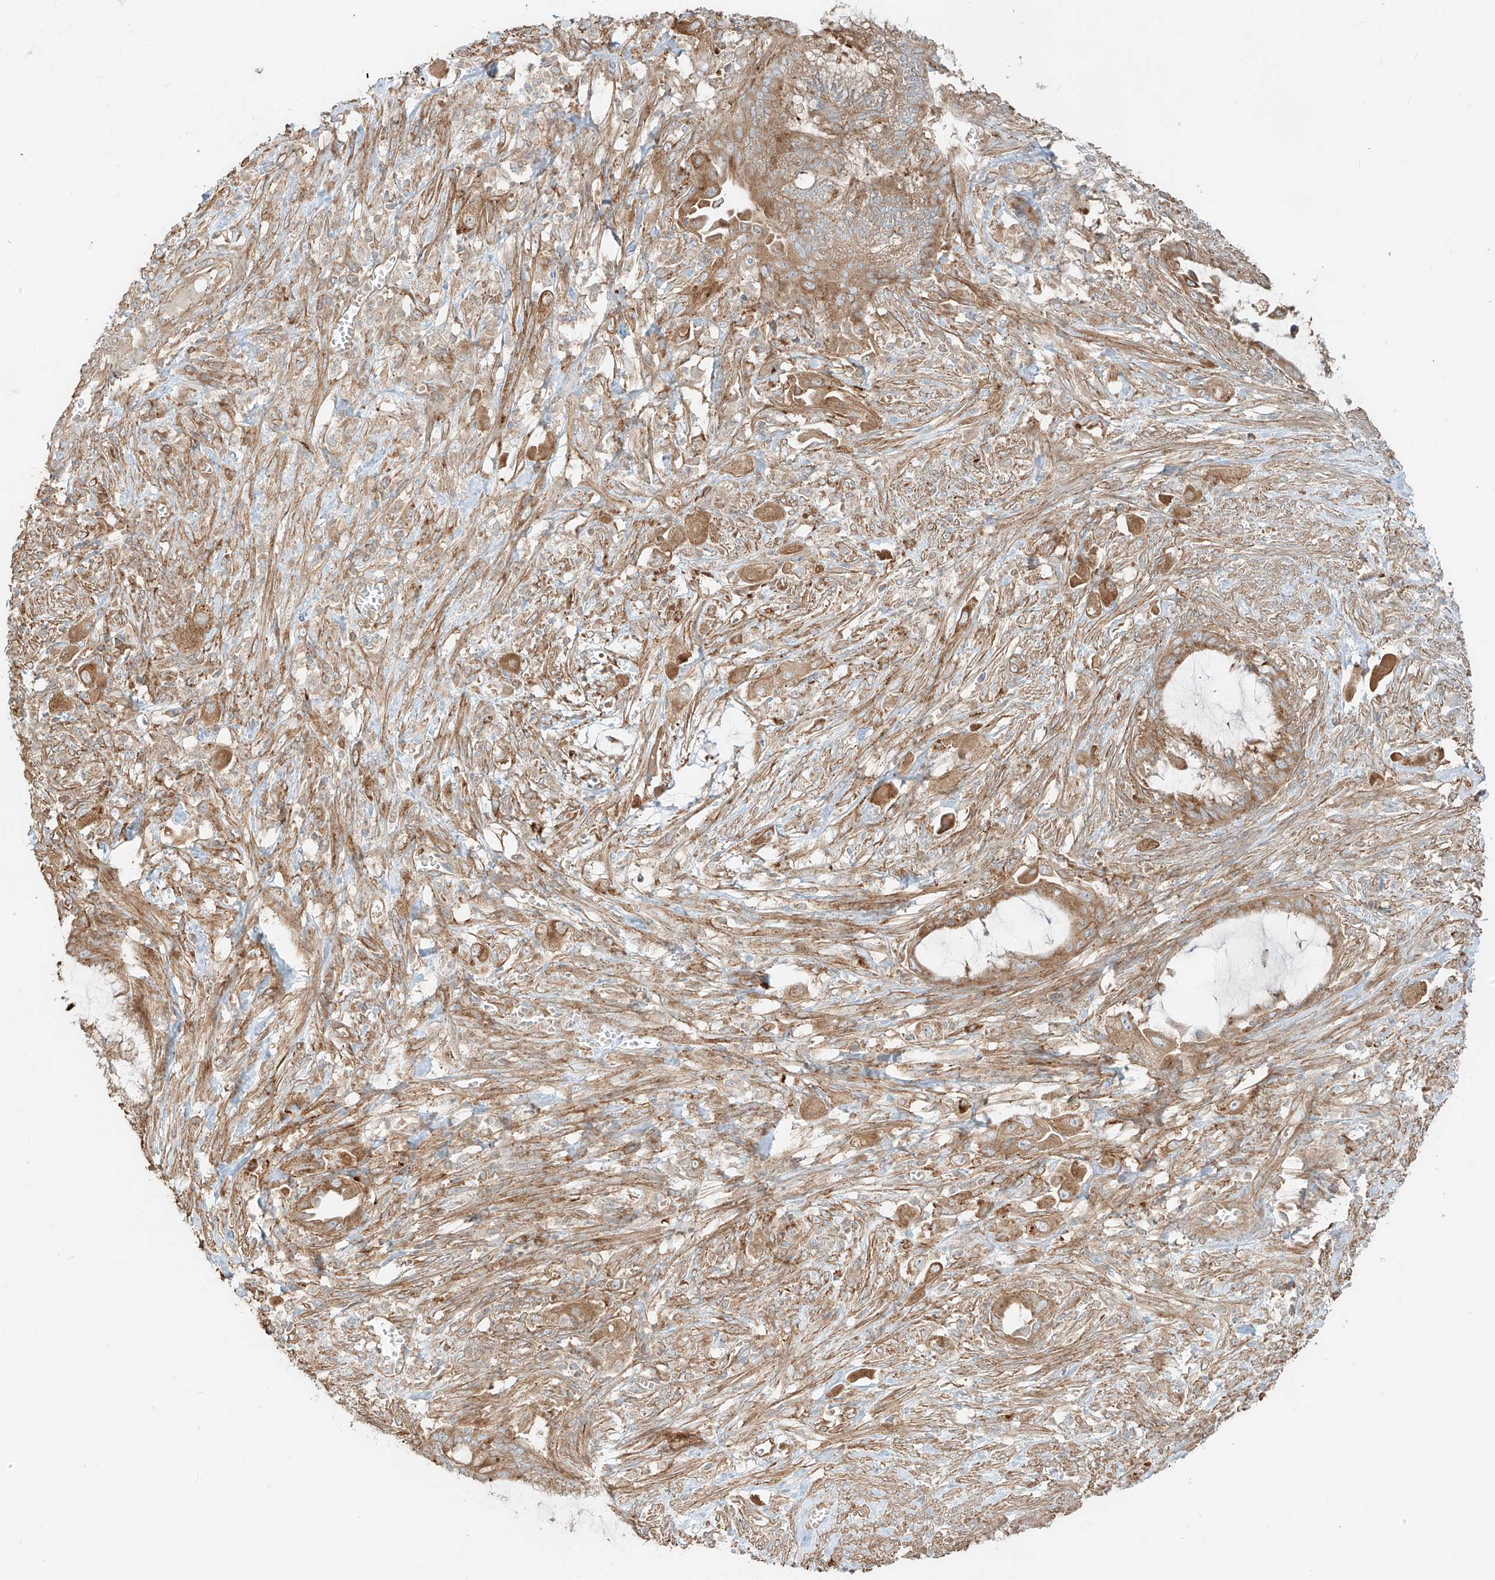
{"staining": {"intensity": "moderate", "quantity": ">75%", "location": "cytoplasmic/membranous"}, "tissue": "endometrial cancer", "cell_type": "Tumor cells", "image_type": "cancer", "snomed": [{"axis": "morphology", "description": "Adenocarcinoma, NOS"}, {"axis": "topography", "description": "Endometrium"}], "caption": "Adenocarcinoma (endometrial) stained with immunohistochemistry (IHC) shows moderate cytoplasmic/membranous positivity in about >75% of tumor cells.", "gene": "CCDC115", "patient": {"sex": "female", "age": 86}}